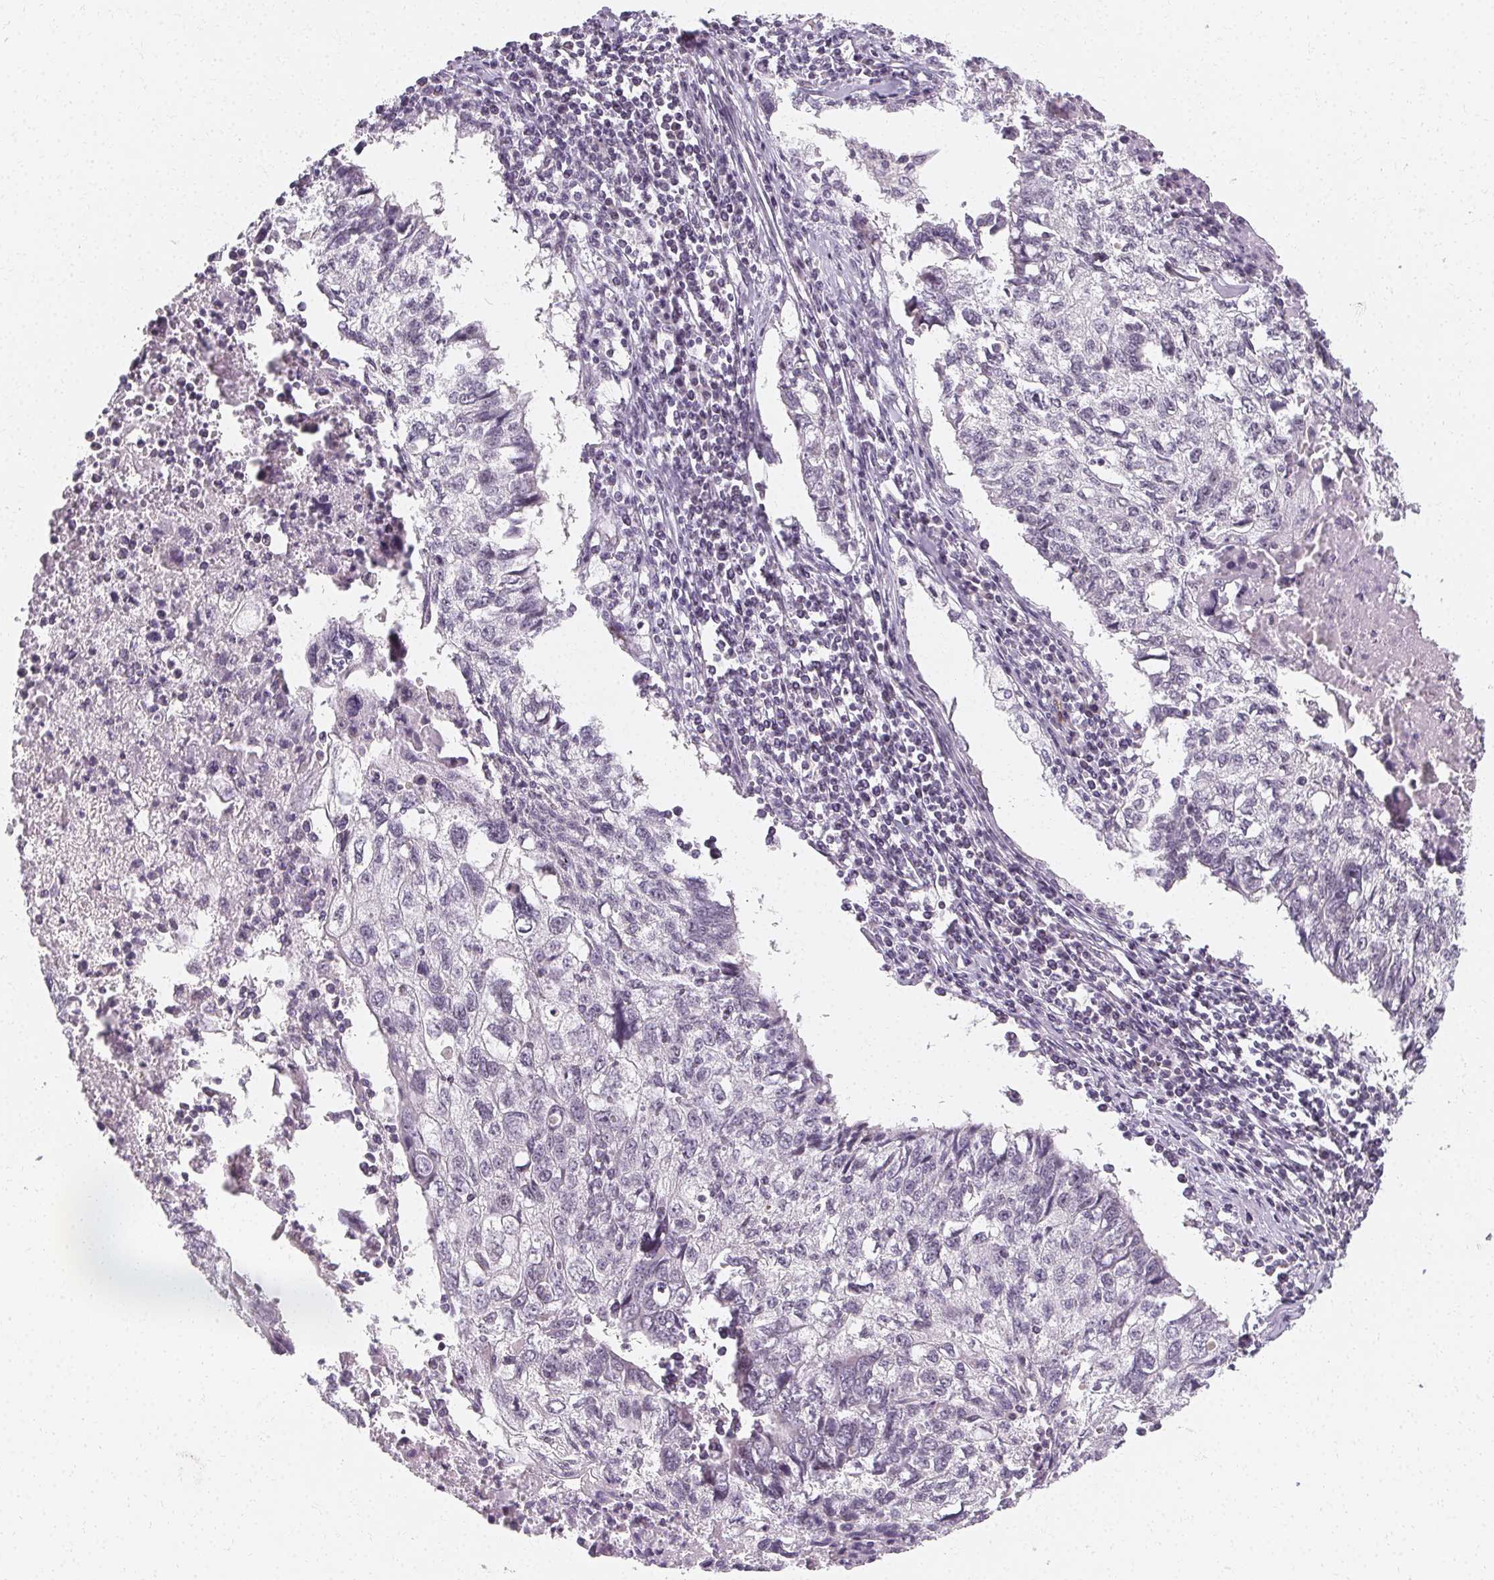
{"staining": {"intensity": "negative", "quantity": "none", "location": "none"}, "tissue": "lung cancer", "cell_type": "Tumor cells", "image_type": "cancer", "snomed": [{"axis": "morphology", "description": "Normal morphology"}, {"axis": "morphology", "description": "Aneuploidy"}, {"axis": "morphology", "description": "Squamous cell carcinoma, NOS"}, {"axis": "topography", "description": "Lymph node"}, {"axis": "topography", "description": "Lung"}], "caption": "IHC photomicrograph of squamous cell carcinoma (lung) stained for a protein (brown), which reveals no expression in tumor cells.", "gene": "CLCNKB", "patient": {"sex": "female", "age": 76}}